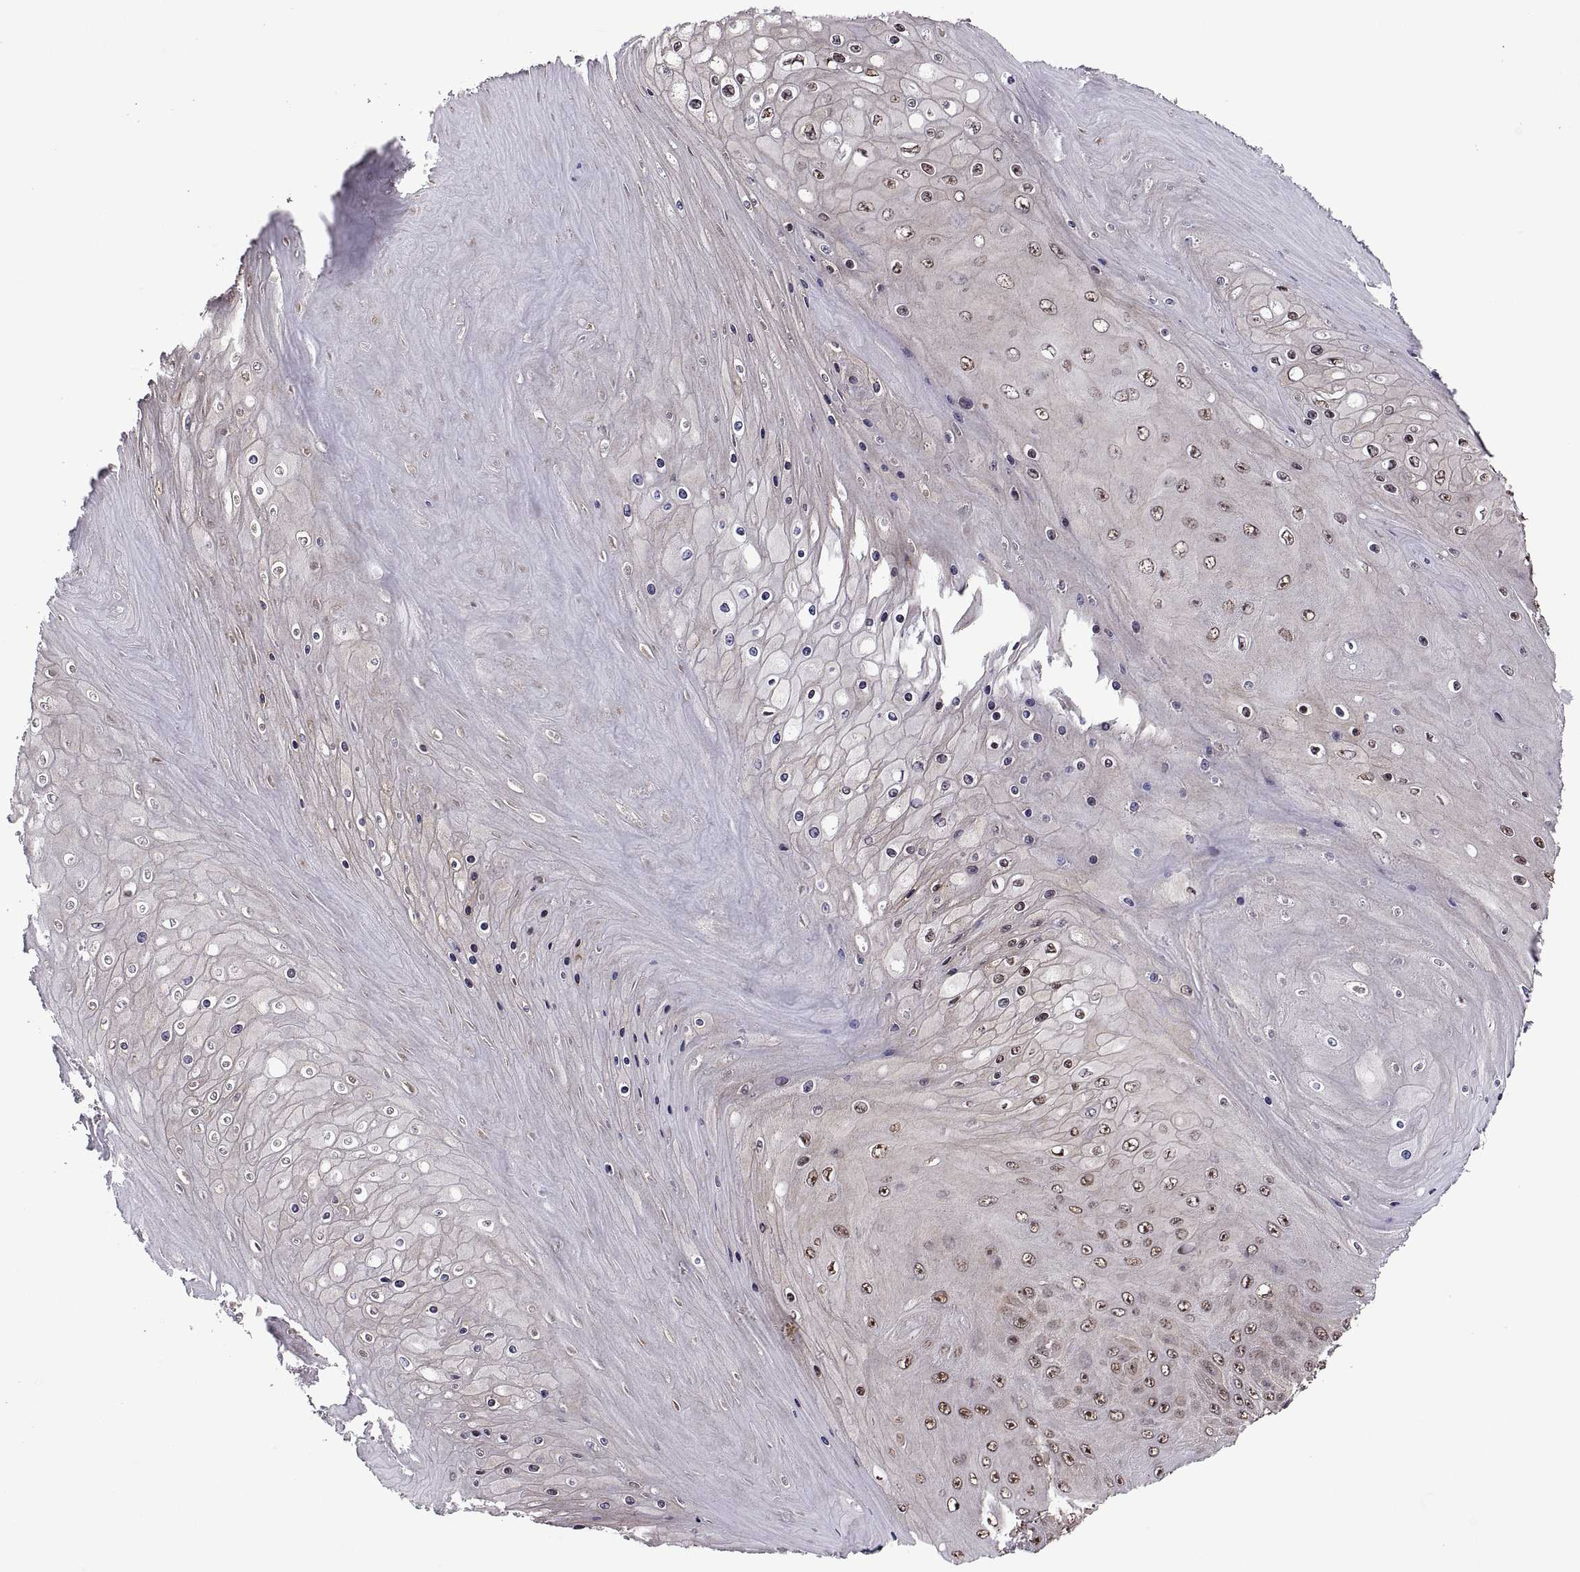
{"staining": {"intensity": "moderate", "quantity": "25%-75%", "location": "nuclear"}, "tissue": "skin cancer", "cell_type": "Tumor cells", "image_type": "cancer", "snomed": [{"axis": "morphology", "description": "Squamous cell carcinoma, NOS"}, {"axis": "topography", "description": "Skin"}], "caption": "Protein analysis of skin cancer tissue exhibits moderate nuclear expression in about 25%-75% of tumor cells.", "gene": "ARRB1", "patient": {"sex": "male", "age": 62}}